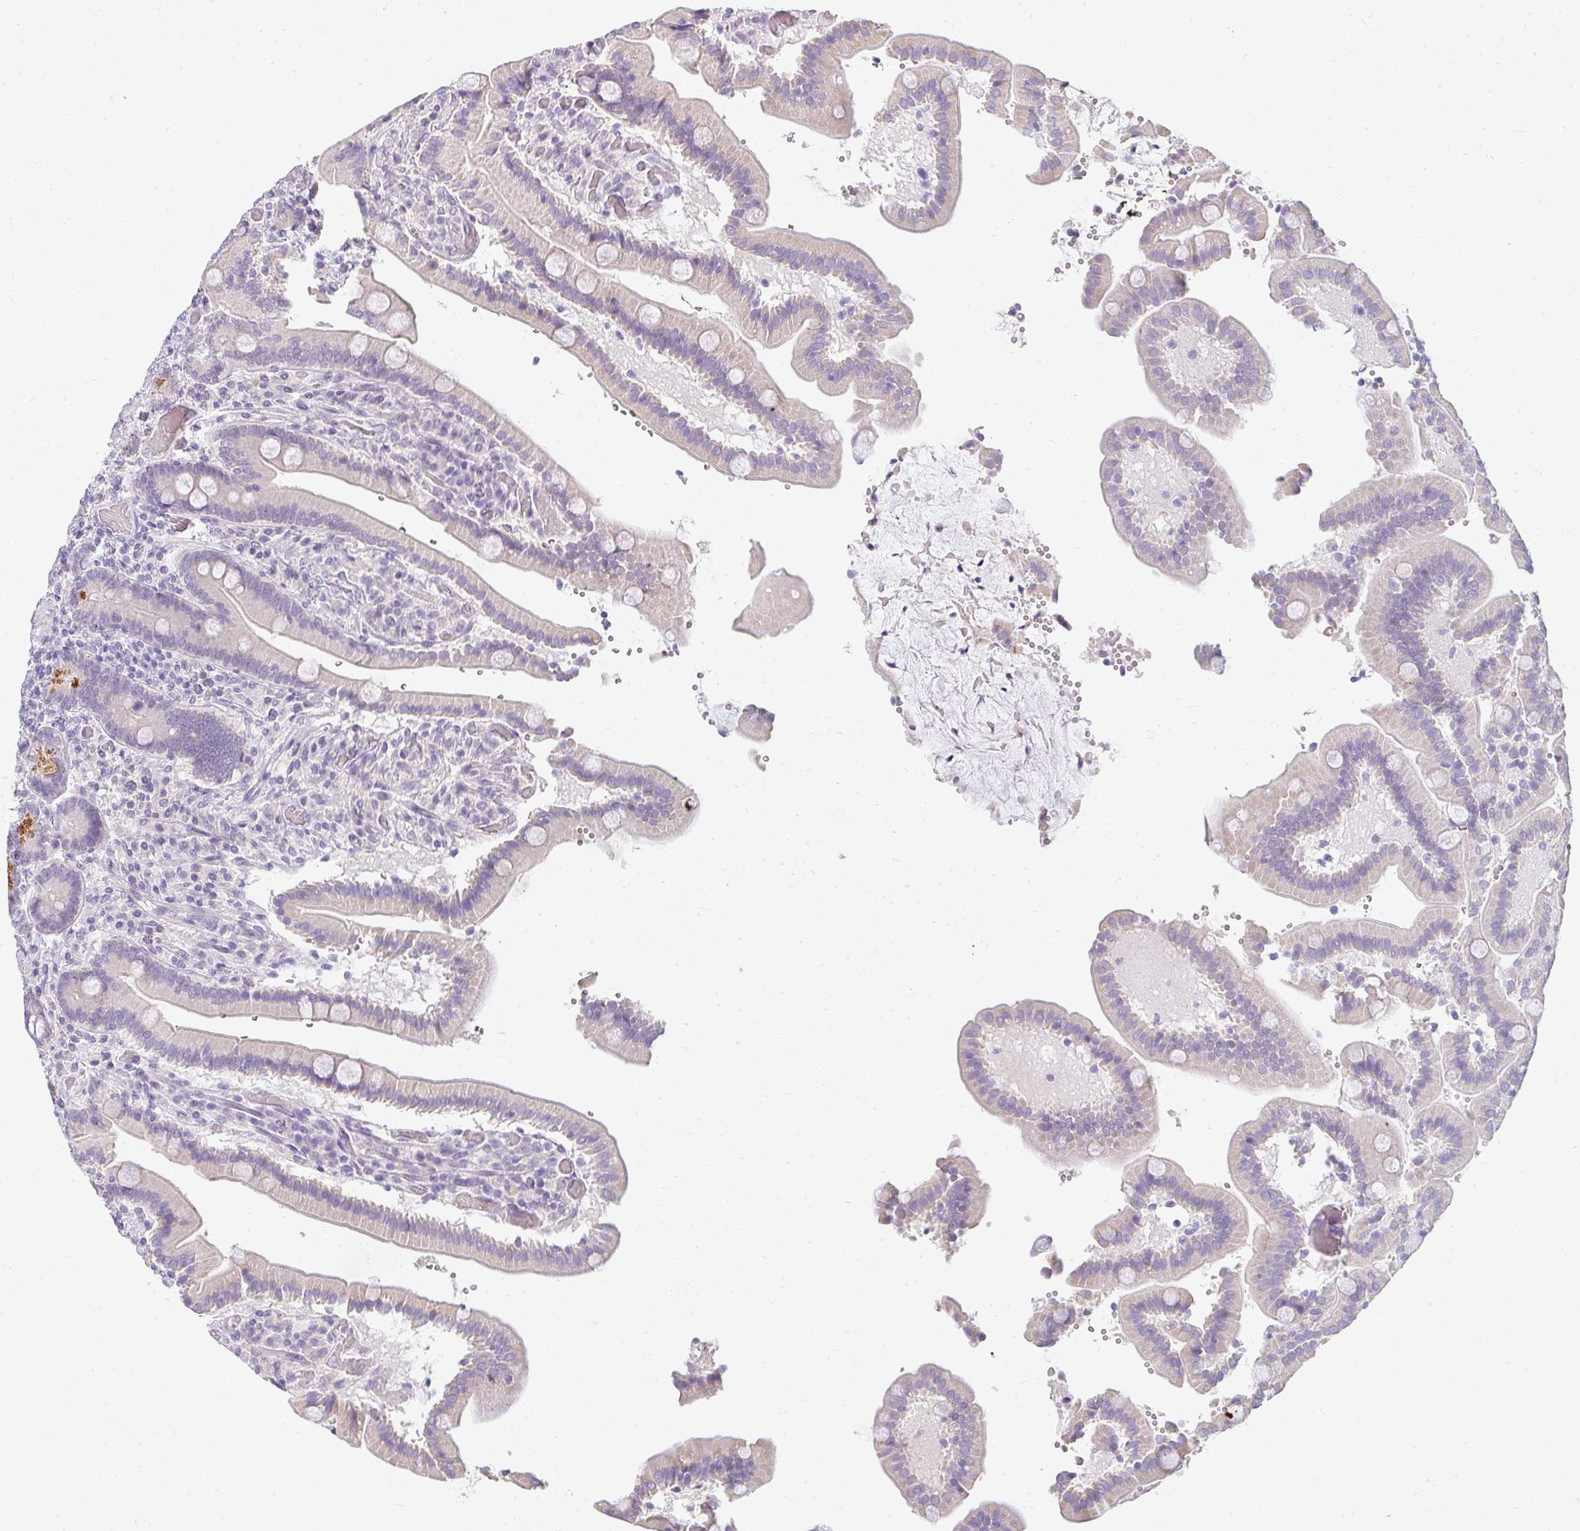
{"staining": {"intensity": "strong", "quantity": "<25%", "location": "cytoplasmic/membranous"}, "tissue": "duodenum", "cell_type": "Glandular cells", "image_type": "normal", "snomed": [{"axis": "morphology", "description": "Normal tissue, NOS"}, {"axis": "topography", "description": "Duodenum"}], "caption": "Glandular cells display strong cytoplasmic/membranous positivity in about <25% of cells in unremarkable duodenum.", "gene": "PPP1R3G", "patient": {"sex": "female", "age": 62}}